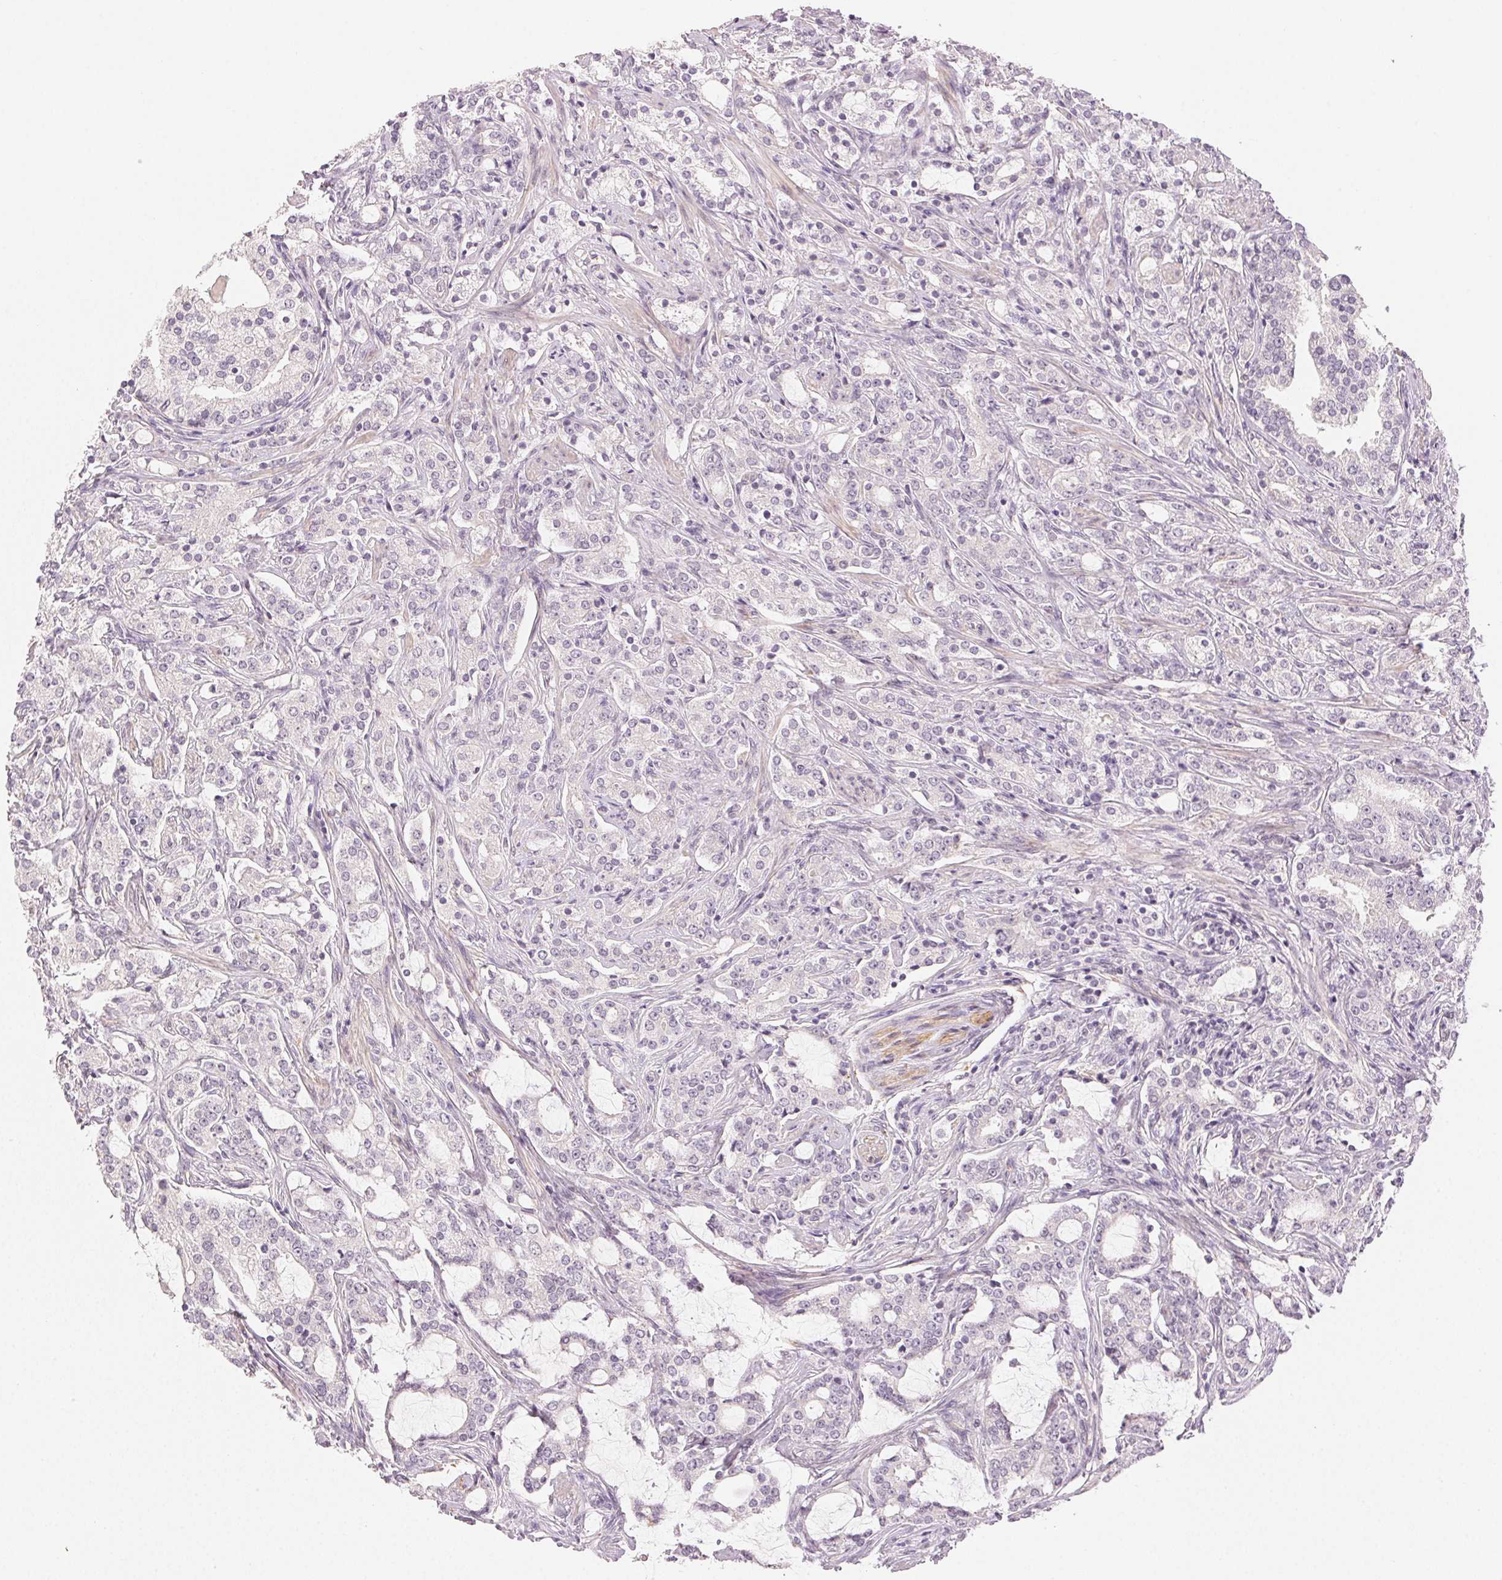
{"staining": {"intensity": "negative", "quantity": "none", "location": "none"}, "tissue": "prostate cancer", "cell_type": "Tumor cells", "image_type": "cancer", "snomed": [{"axis": "morphology", "description": "Adenocarcinoma, Medium grade"}, {"axis": "topography", "description": "Prostate"}], "caption": "There is no significant positivity in tumor cells of prostate cancer.", "gene": "MAP1LC3A", "patient": {"sex": "male", "age": 57}}